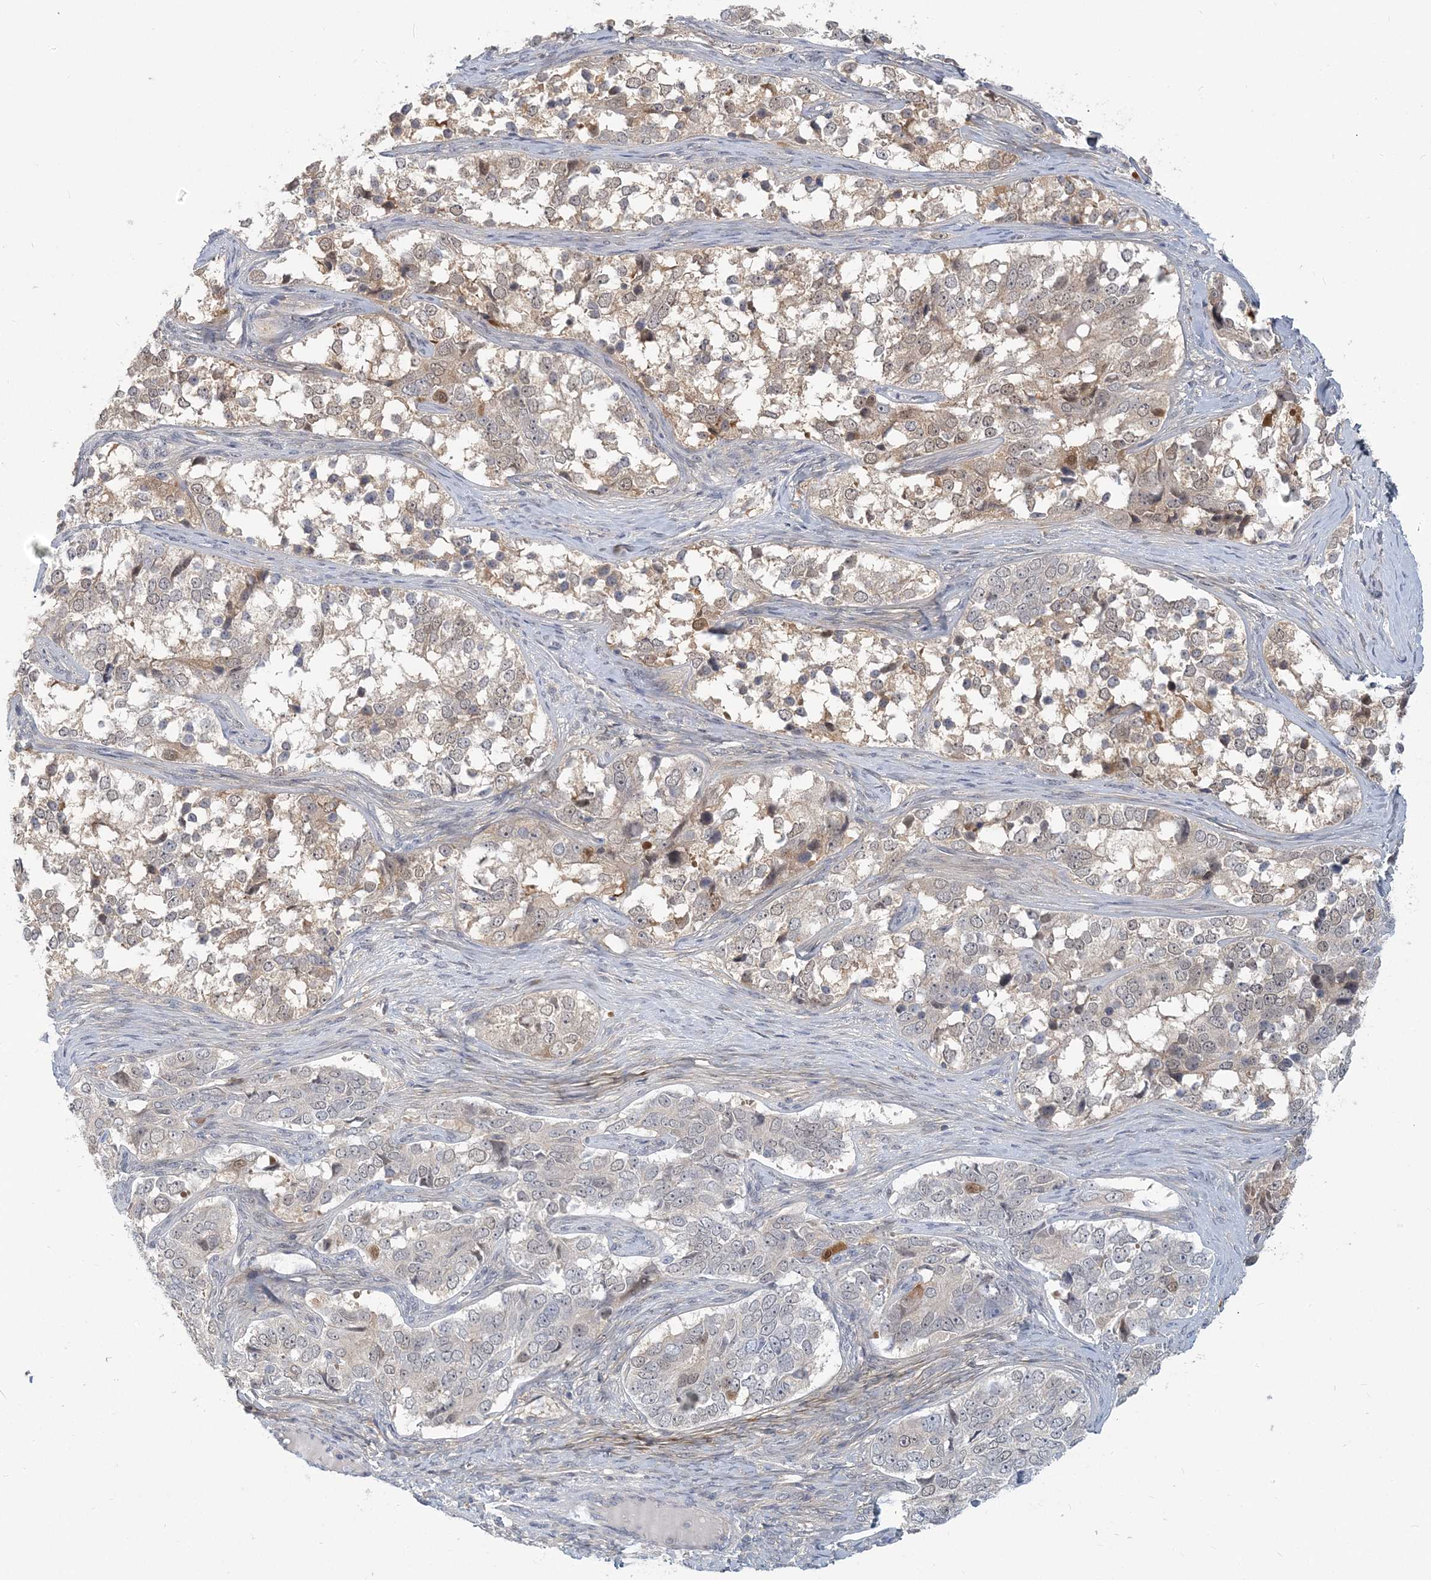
{"staining": {"intensity": "weak", "quantity": "25%-75%", "location": "cytoplasmic/membranous,nuclear"}, "tissue": "ovarian cancer", "cell_type": "Tumor cells", "image_type": "cancer", "snomed": [{"axis": "morphology", "description": "Carcinoma, endometroid"}, {"axis": "topography", "description": "Ovary"}], "caption": "This histopathology image shows ovarian cancer (endometroid carcinoma) stained with immunohistochemistry (IHC) to label a protein in brown. The cytoplasmic/membranous and nuclear of tumor cells show weak positivity for the protein. Nuclei are counter-stained blue.", "gene": "GMPPA", "patient": {"sex": "female", "age": 51}}